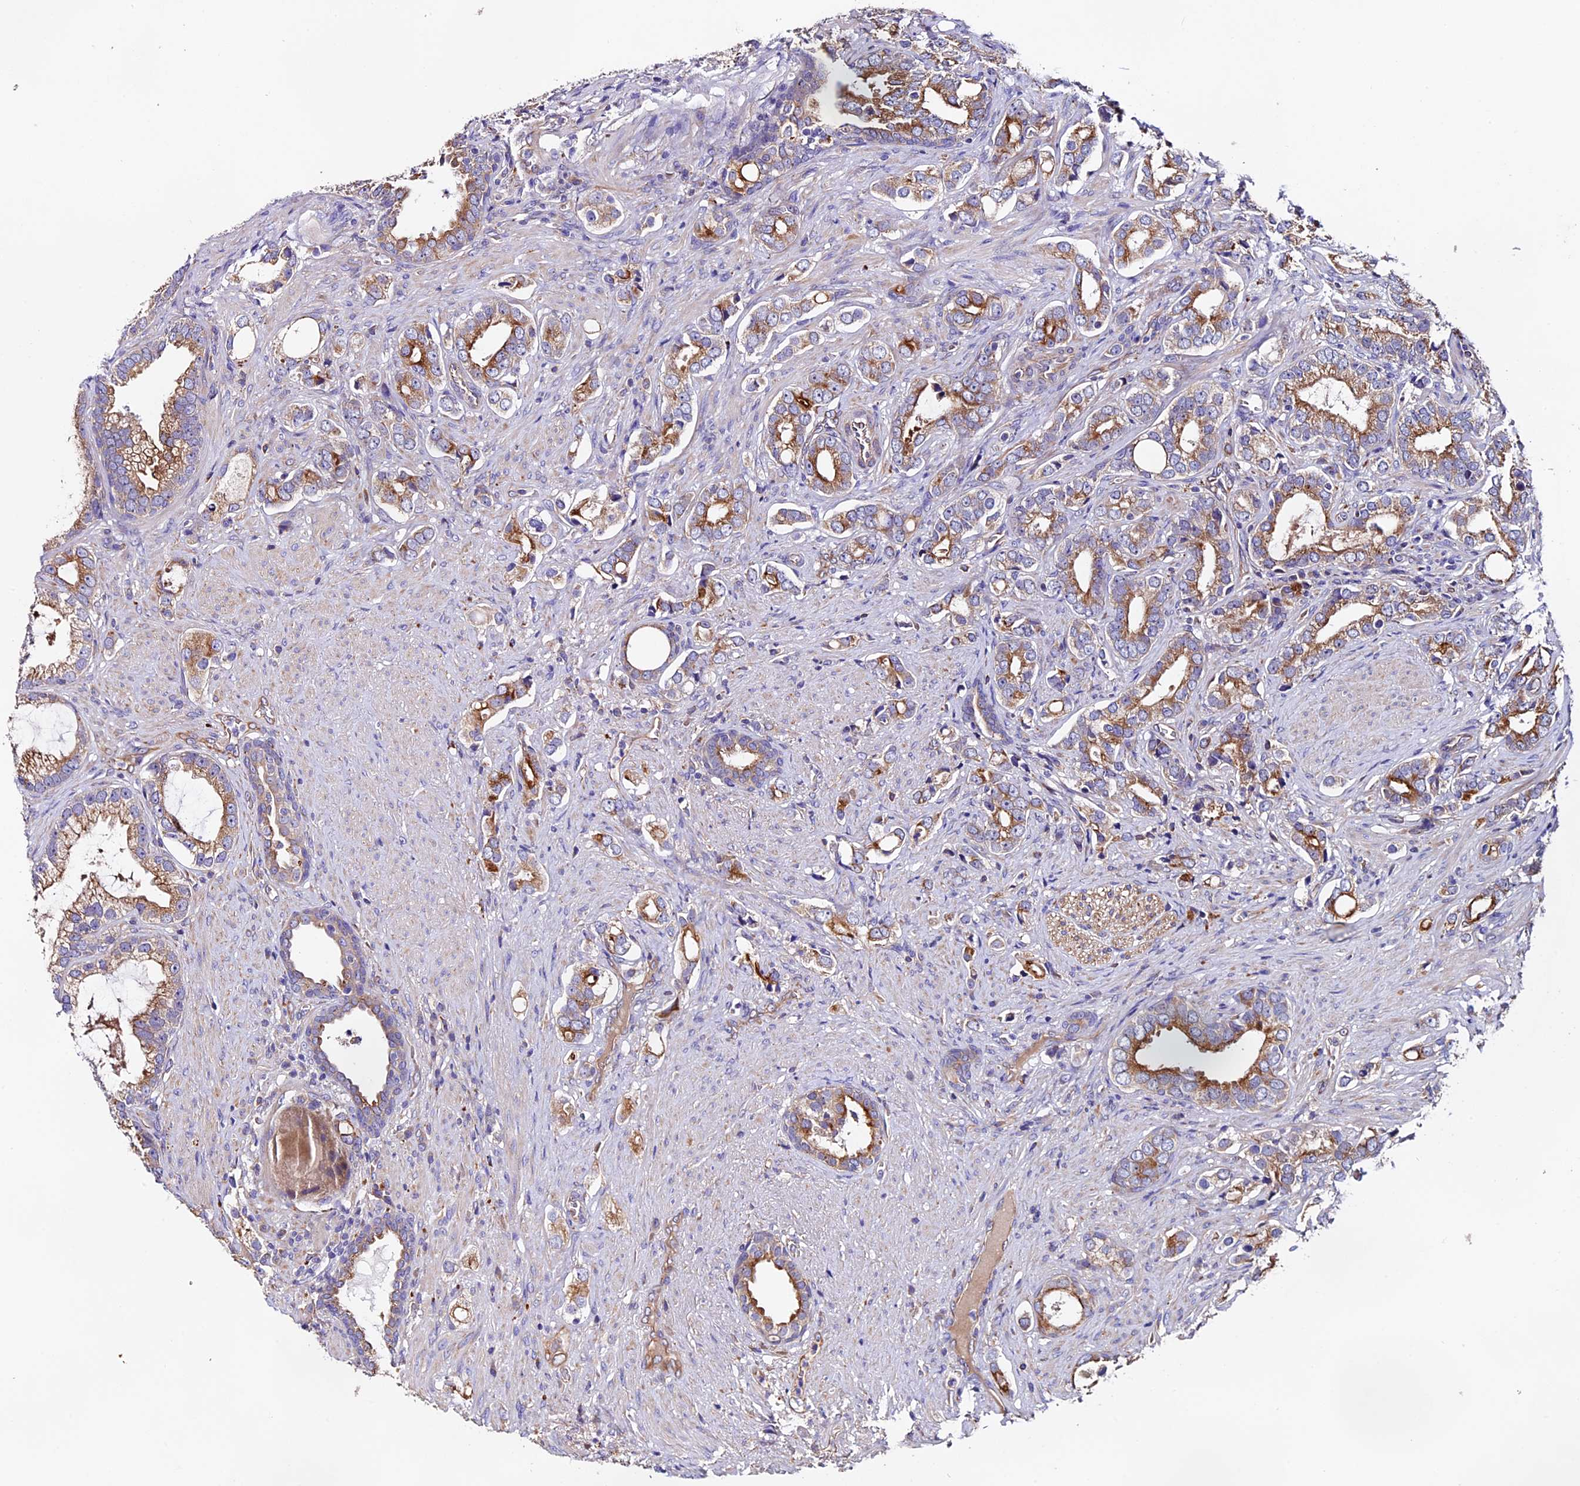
{"staining": {"intensity": "moderate", "quantity": ">75%", "location": "cytoplasmic/membranous"}, "tissue": "prostate cancer", "cell_type": "Tumor cells", "image_type": "cancer", "snomed": [{"axis": "morphology", "description": "Adenocarcinoma, High grade"}, {"axis": "topography", "description": "Prostate"}], "caption": "IHC of human prostate cancer (high-grade adenocarcinoma) demonstrates medium levels of moderate cytoplasmic/membranous positivity in approximately >75% of tumor cells.", "gene": "CLN5", "patient": {"sex": "male", "age": 67}}